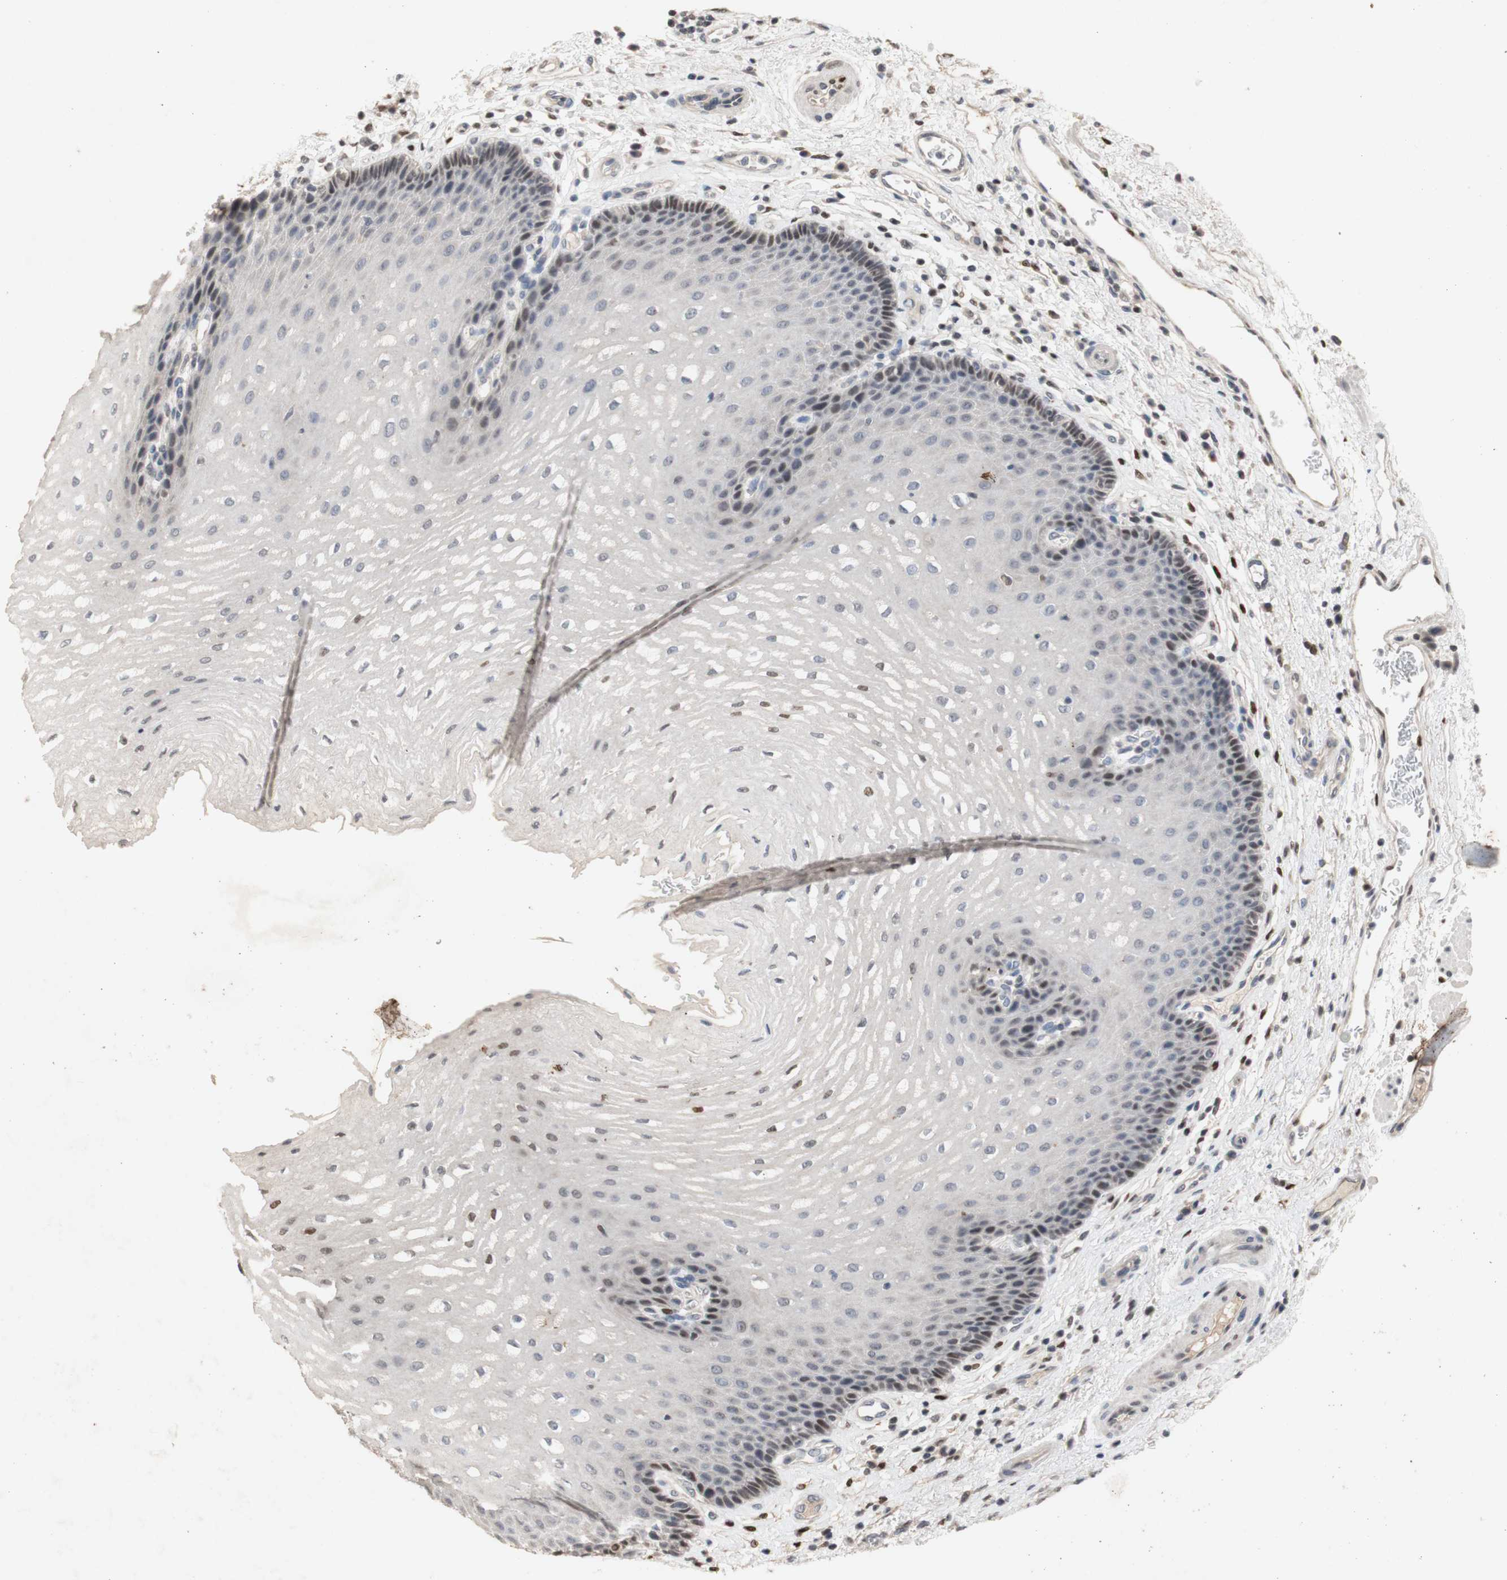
{"staining": {"intensity": "weak", "quantity": "<25%", "location": "nuclear"}, "tissue": "esophagus", "cell_type": "Squamous epithelial cells", "image_type": "normal", "snomed": [{"axis": "morphology", "description": "Normal tissue, NOS"}, {"axis": "topography", "description": "Esophagus"}], "caption": "DAB (3,3'-diaminobenzidine) immunohistochemical staining of normal esophagus shows no significant staining in squamous epithelial cells. (Stains: DAB (3,3'-diaminobenzidine) immunohistochemistry with hematoxylin counter stain, Microscopy: brightfield microscopy at high magnification).", "gene": "FOSB", "patient": {"sex": "male", "age": 54}}